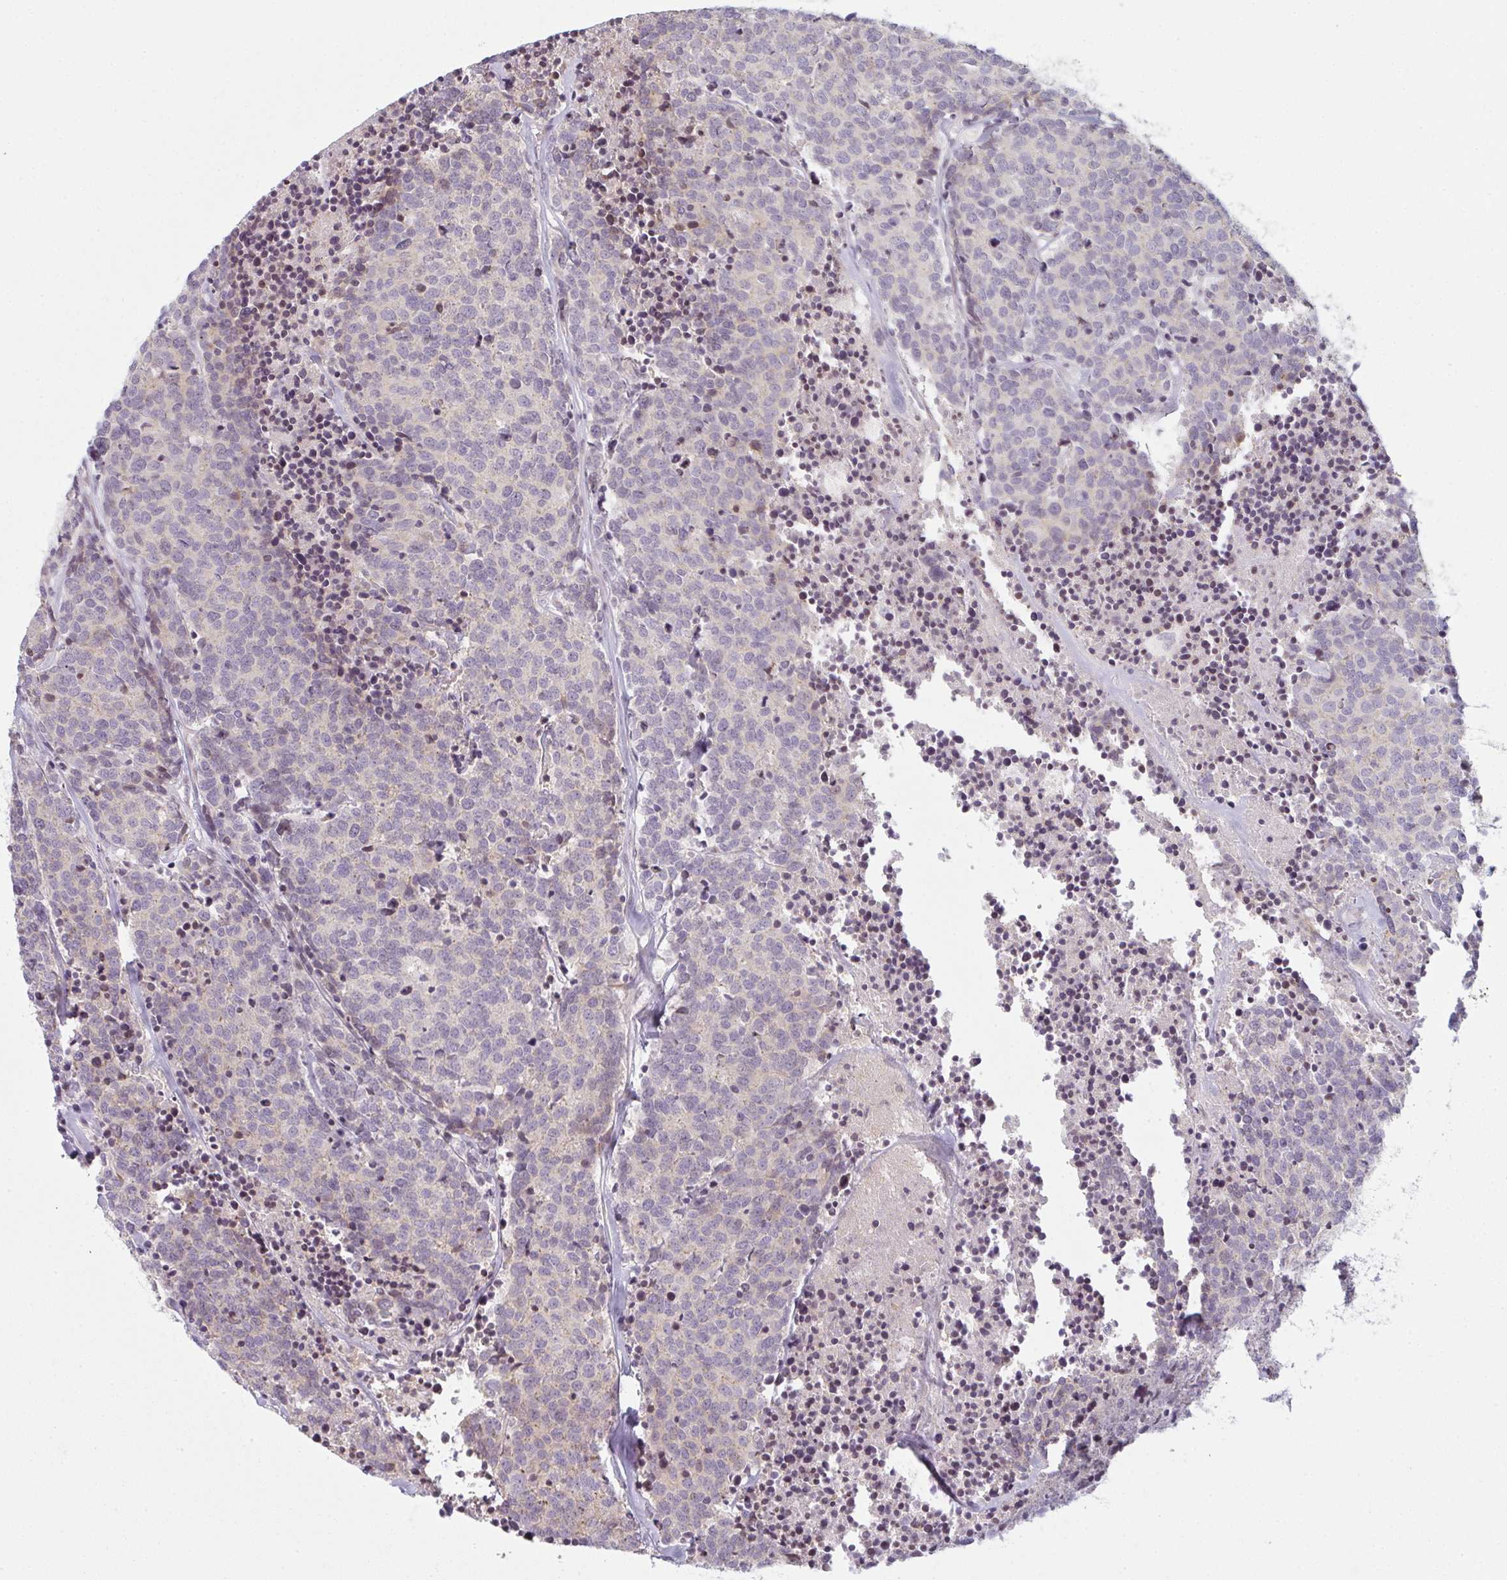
{"staining": {"intensity": "negative", "quantity": "none", "location": "none"}, "tissue": "carcinoid", "cell_type": "Tumor cells", "image_type": "cancer", "snomed": [{"axis": "morphology", "description": "Carcinoid, malignant, NOS"}, {"axis": "topography", "description": "Skin"}], "caption": "An image of human carcinoid (malignant) is negative for staining in tumor cells.", "gene": "TMEM237", "patient": {"sex": "female", "age": 79}}